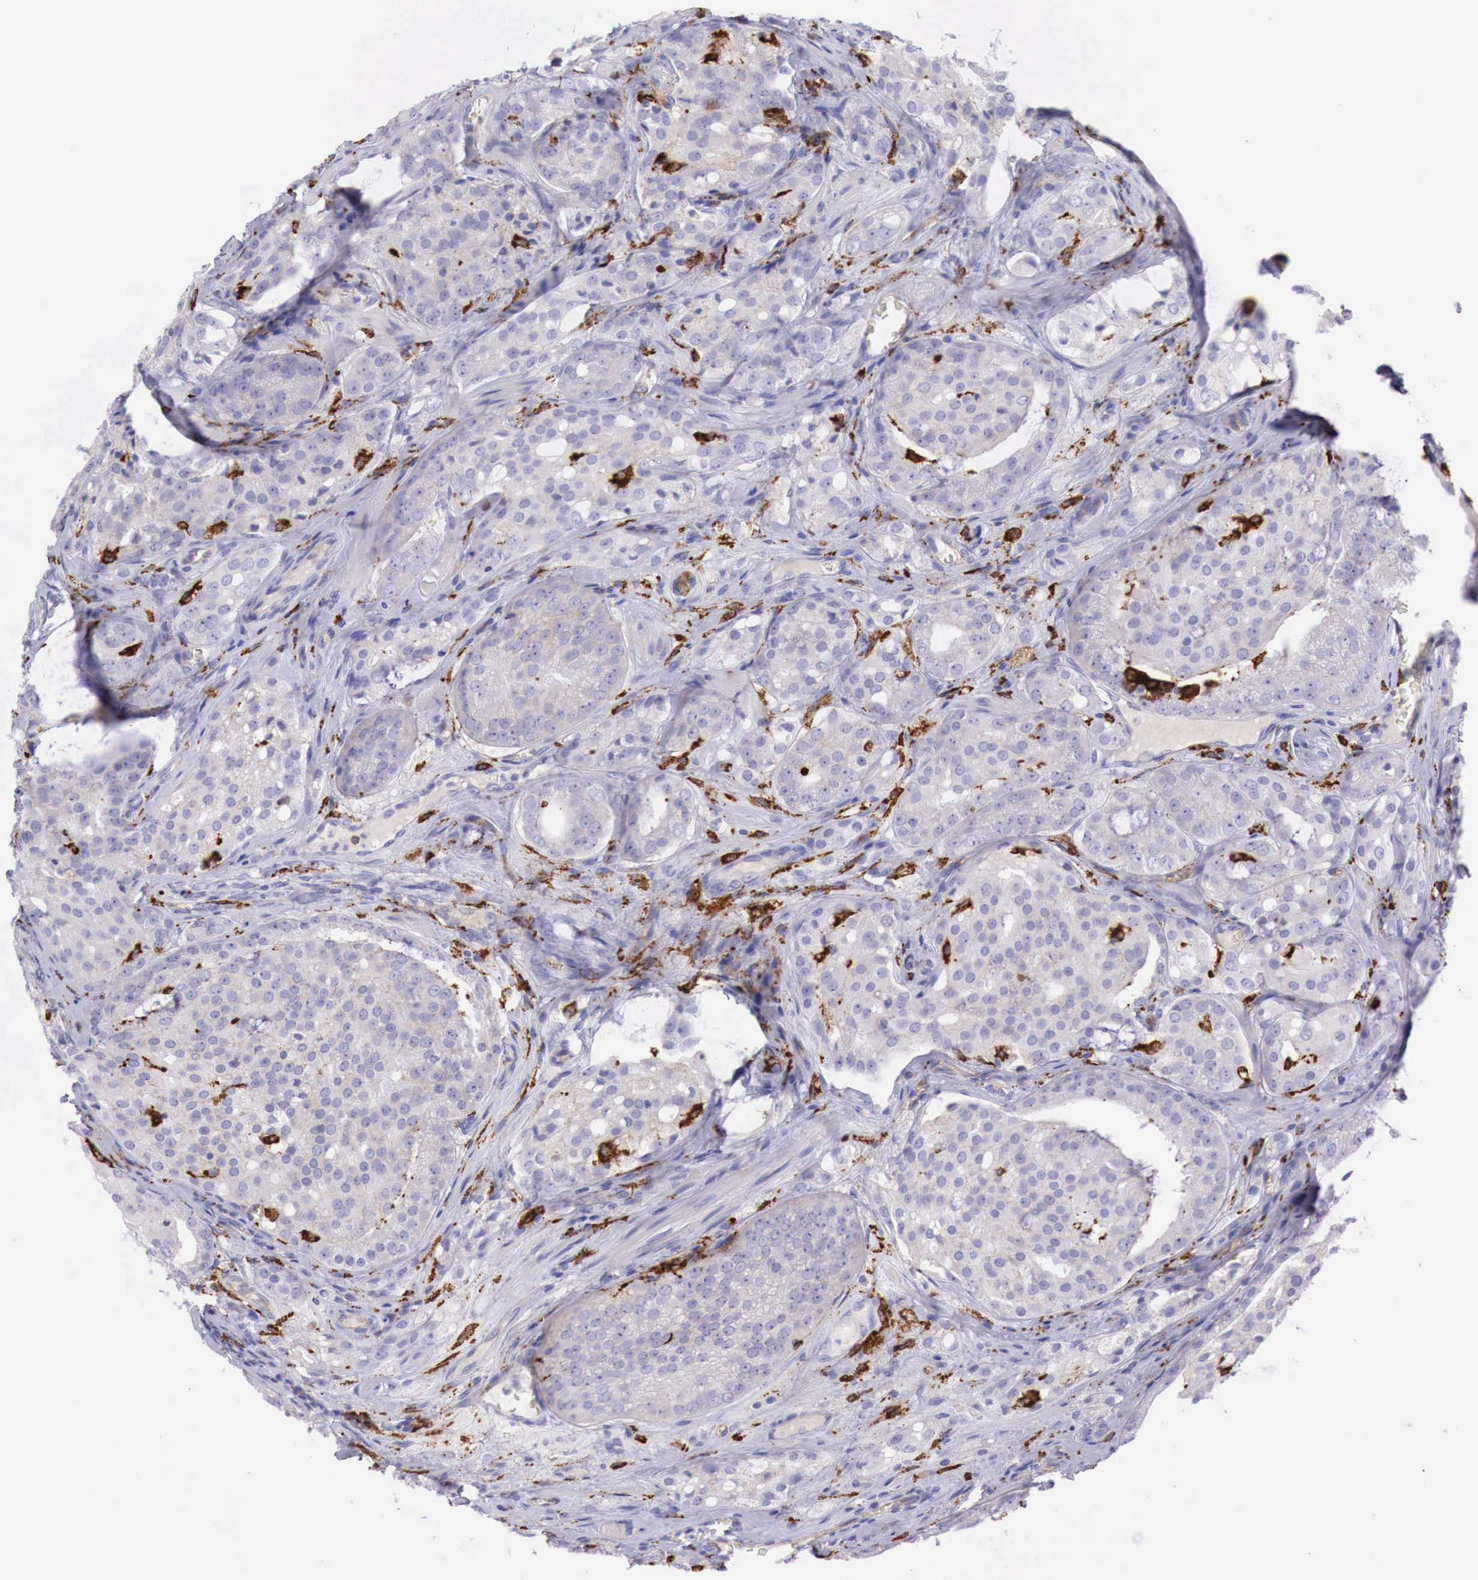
{"staining": {"intensity": "negative", "quantity": "none", "location": "none"}, "tissue": "prostate cancer", "cell_type": "Tumor cells", "image_type": "cancer", "snomed": [{"axis": "morphology", "description": "Adenocarcinoma, Medium grade"}, {"axis": "topography", "description": "Prostate"}], "caption": "This is a histopathology image of IHC staining of medium-grade adenocarcinoma (prostate), which shows no staining in tumor cells.", "gene": "MSR1", "patient": {"sex": "male", "age": 60}}